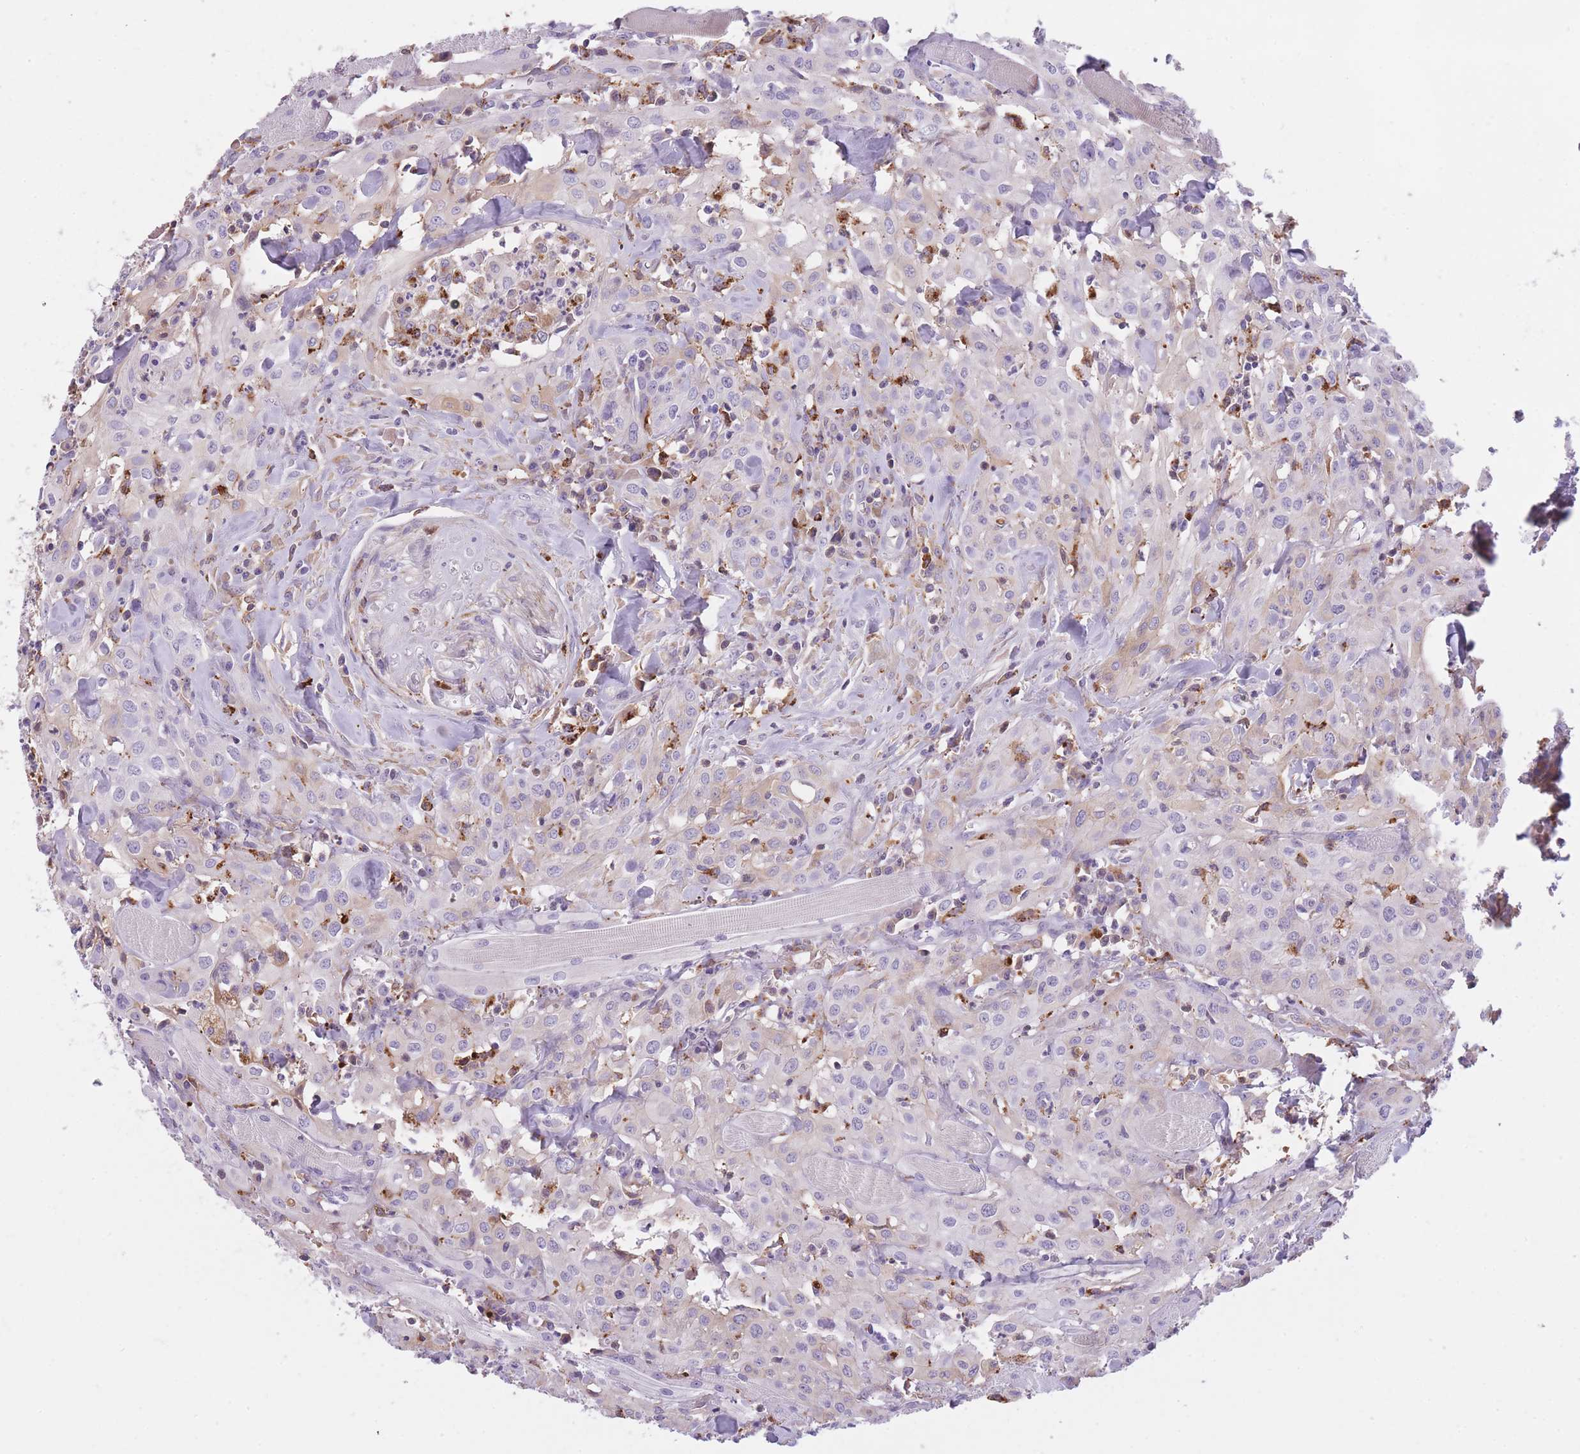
{"staining": {"intensity": "weak", "quantity": "<25%", "location": "cytoplasmic/membranous"}, "tissue": "head and neck cancer", "cell_type": "Tumor cells", "image_type": "cancer", "snomed": [{"axis": "morphology", "description": "Squamous cell carcinoma, NOS"}, {"axis": "topography", "description": "Oral tissue"}, {"axis": "topography", "description": "Head-Neck"}], "caption": "Histopathology image shows no significant protein staining in tumor cells of head and neck cancer (squamous cell carcinoma). (Immunohistochemistry (ihc), brightfield microscopy, high magnification).", "gene": "GNAT1", "patient": {"sex": "female", "age": 70}}